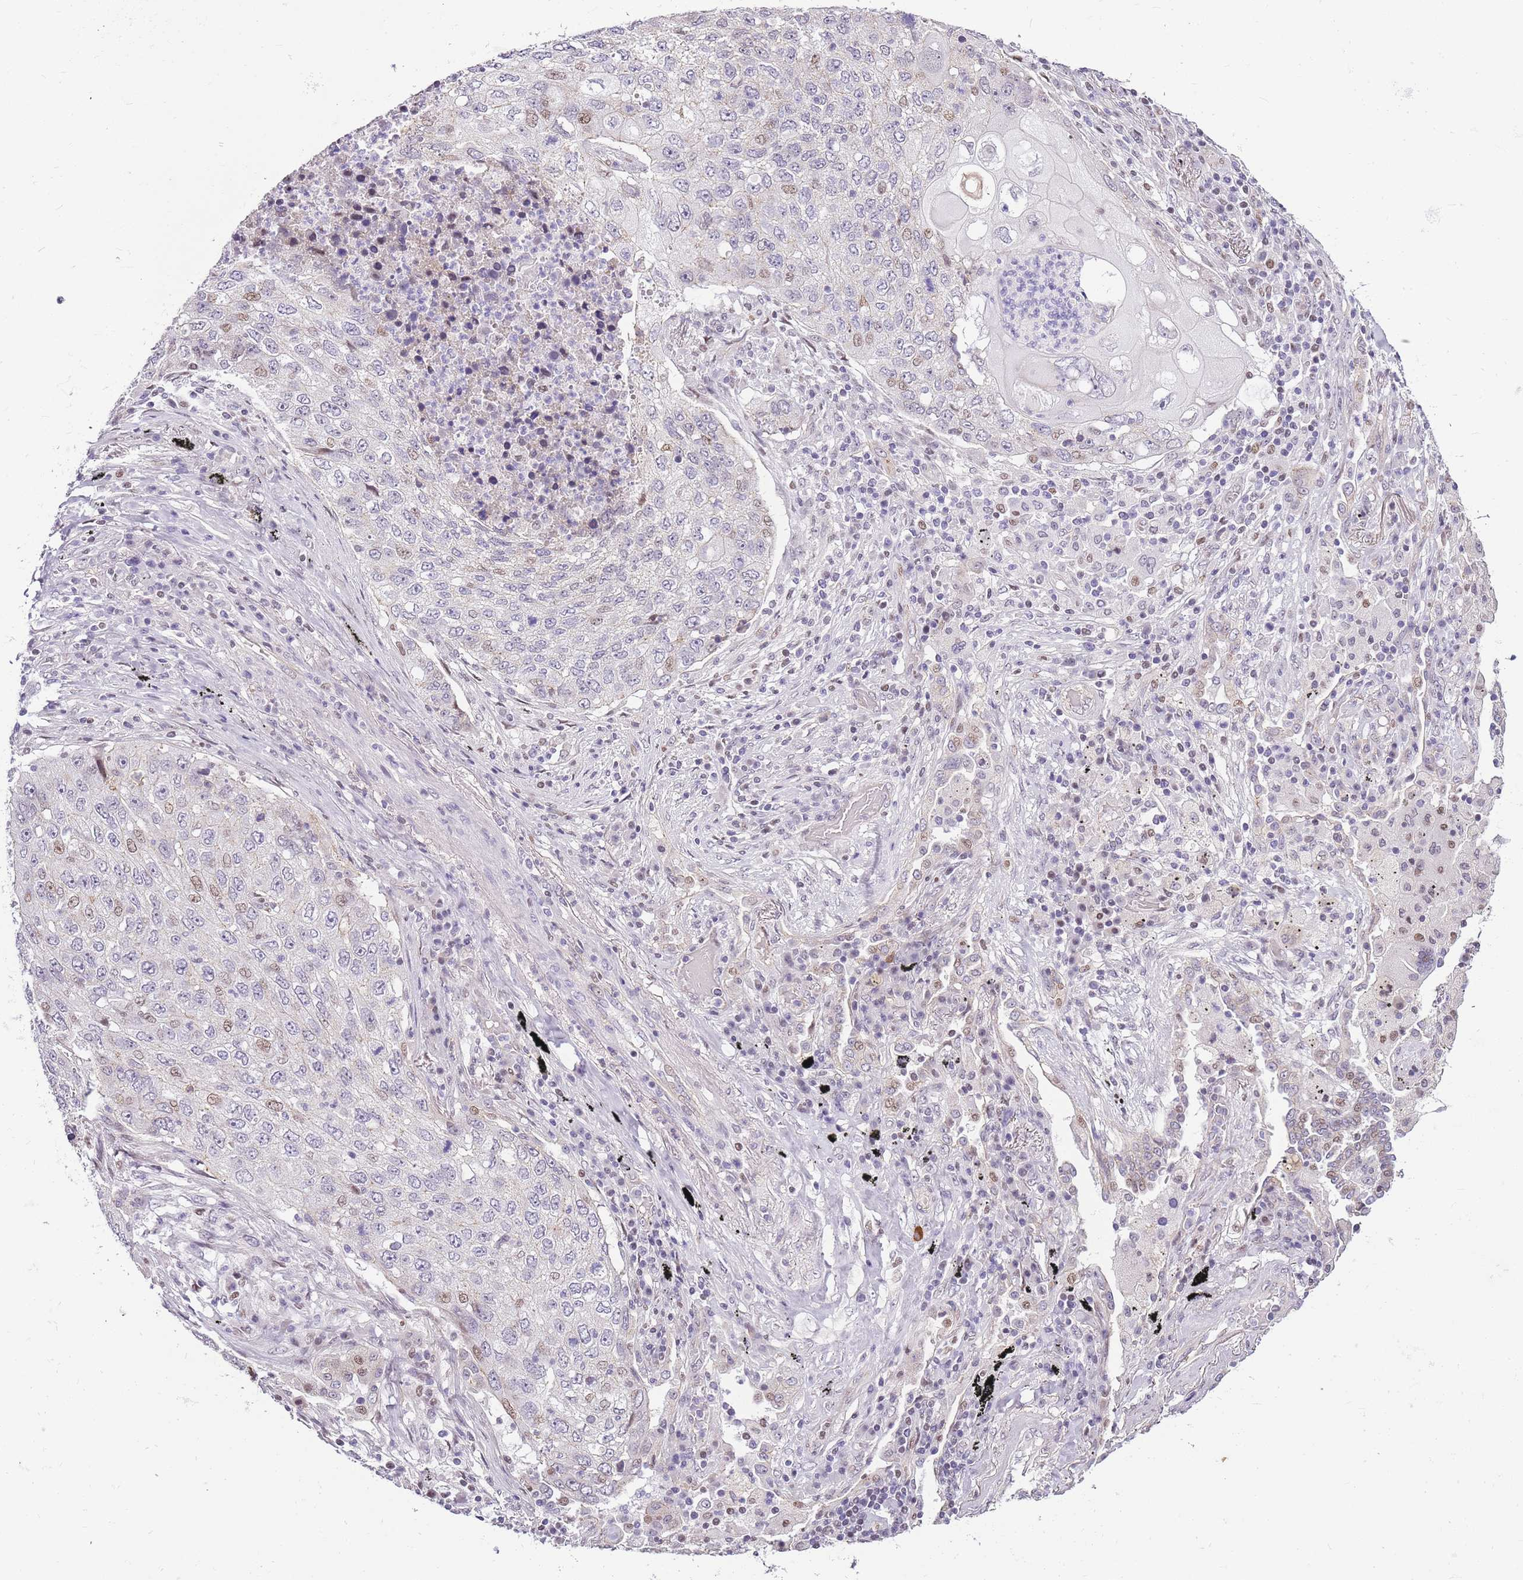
{"staining": {"intensity": "weak", "quantity": "<25%", "location": "nuclear"}, "tissue": "lung cancer", "cell_type": "Tumor cells", "image_type": "cancer", "snomed": [{"axis": "morphology", "description": "Squamous cell carcinoma, NOS"}, {"axis": "topography", "description": "Lung"}], "caption": "Squamous cell carcinoma (lung) stained for a protein using IHC reveals no positivity tumor cells.", "gene": "CLBA1", "patient": {"sex": "female", "age": 63}}